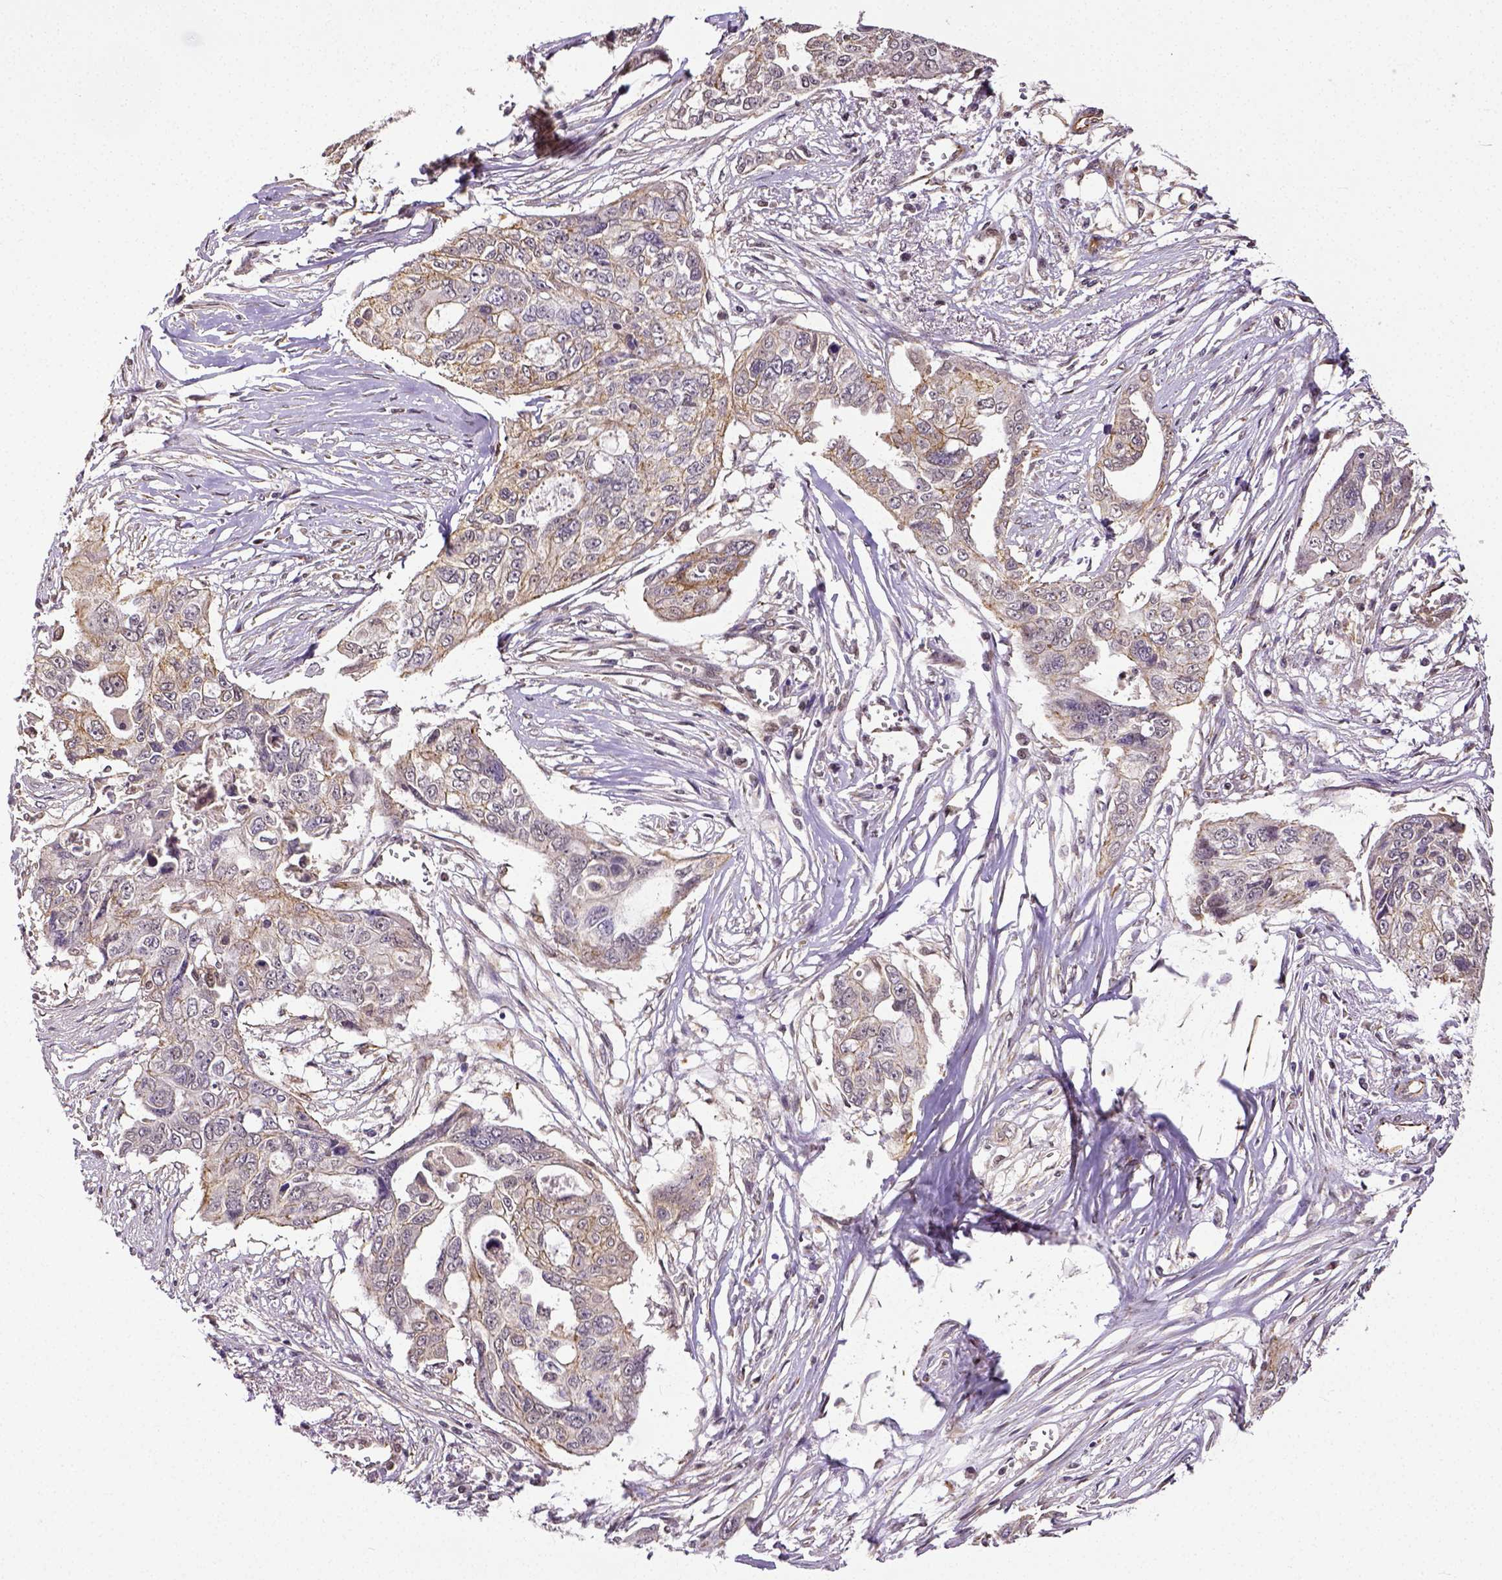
{"staining": {"intensity": "weak", "quantity": "25%-75%", "location": "cytoplasmic/membranous"}, "tissue": "ovarian cancer", "cell_type": "Tumor cells", "image_type": "cancer", "snomed": [{"axis": "morphology", "description": "Carcinoma, endometroid"}, {"axis": "topography", "description": "Ovary"}], "caption": "Endometroid carcinoma (ovarian) stained for a protein (brown) demonstrates weak cytoplasmic/membranous positive positivity in about 25%-75% of tumor cells.", "gene": "DICER1", "patient": {"sex": "female", "age": 70}}